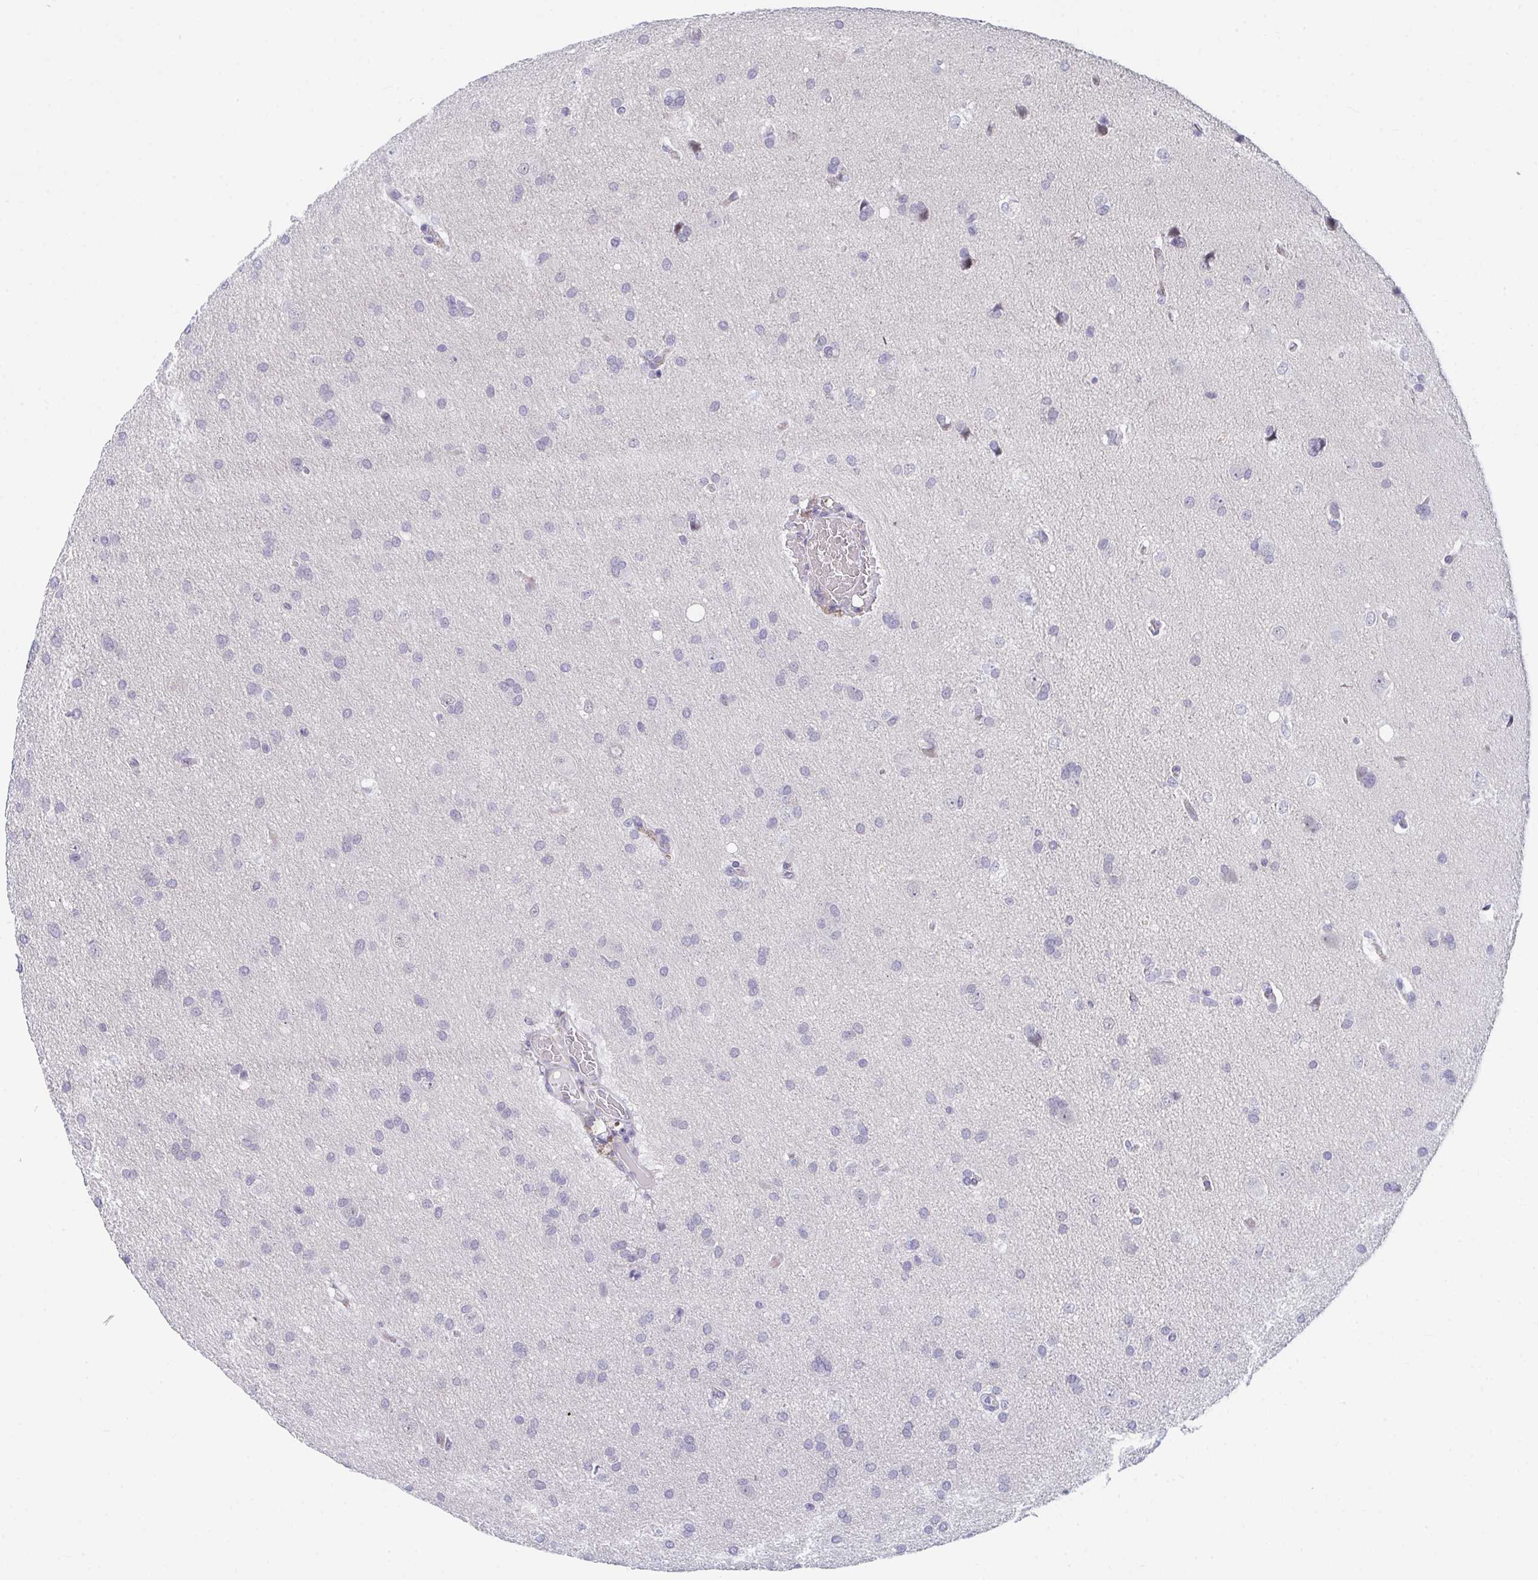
{"staining": {"intensity": "negative", "quantity": "none", "location": "none"}, "tissue": "glioma", "cell_type": "Tumor cells", "image_type": "cancer", "snomed": [{"axis": "morphology", "description": "Glioma, malignant, Low grade"}, {"axis": "topography", "description": "Brain"}], "caption": "Immunohistochemistry (IHC) image of glioma stained for a protein (brown), which displays no expression in tumor cells. Brightfield microscopy of immunohistochemistry (IHC) stained with DAB (3,3'-diaminobenzidine) (brown) and hematoxylin (blue), captured at high magnification.", "gene": "DAOA", "patient": {"sex": "female", "age": 54}}